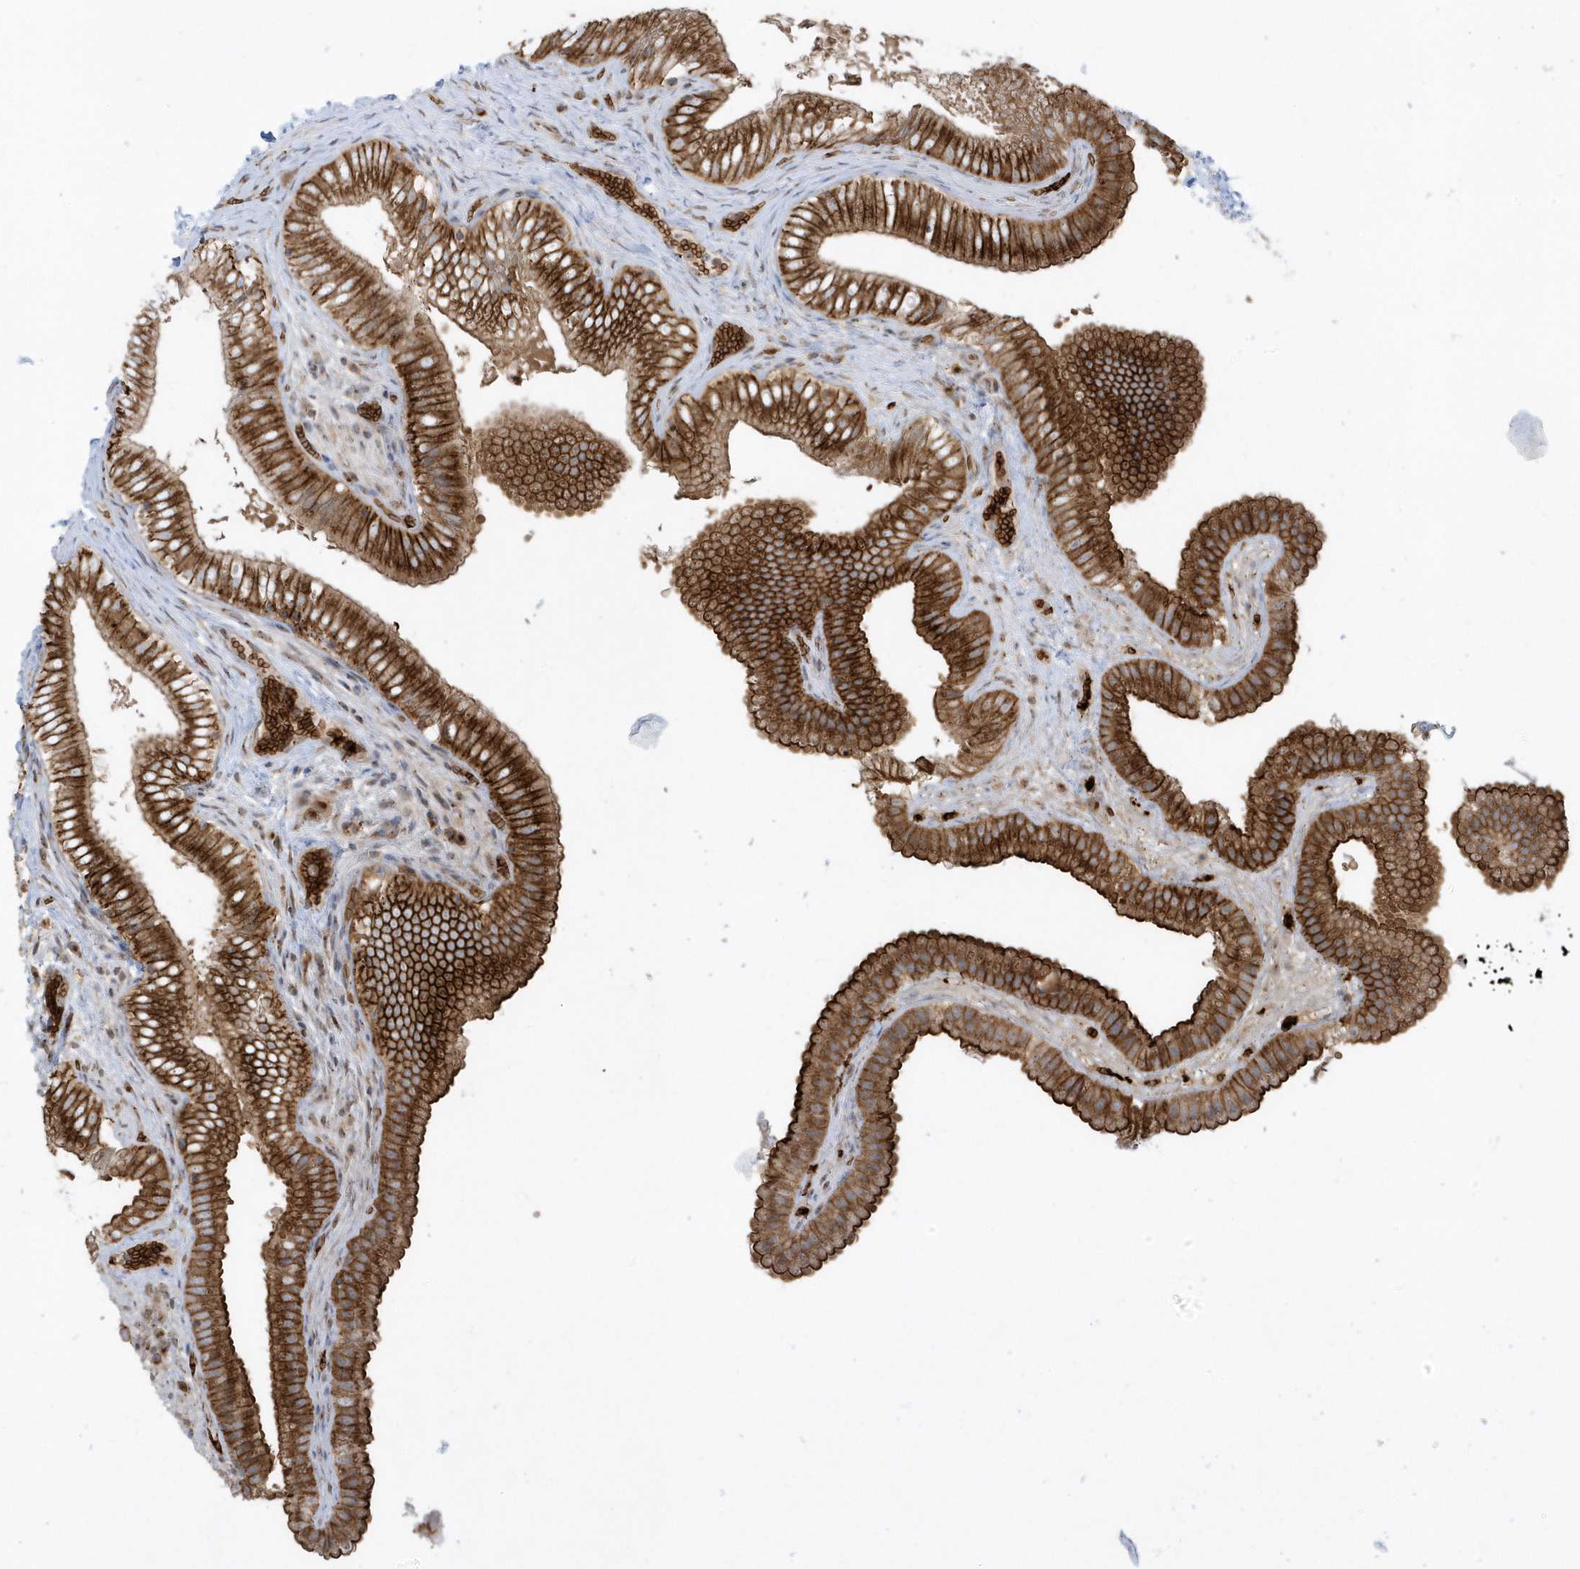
{"staining": {"intensity": "strong", "quantity": ">75%", "location": "cytoplasmic/membranous"}, "tissue": "gallbladder", "cell_type": "Glandular cells", "image_type": "normal", "snomed": [{"axis": "morphology", "description": "Normal tissue, NOS"}, {"axis": "topography", "description": "Gallbladder"}], "caption": "Human gallbladder stained with a brown dye reveals strong cytoplasmic/membranous positive positivity in approximately >75% of glandular cells.", "gene": "RPP40", "patient": {"sex": "female", "age": 30}}